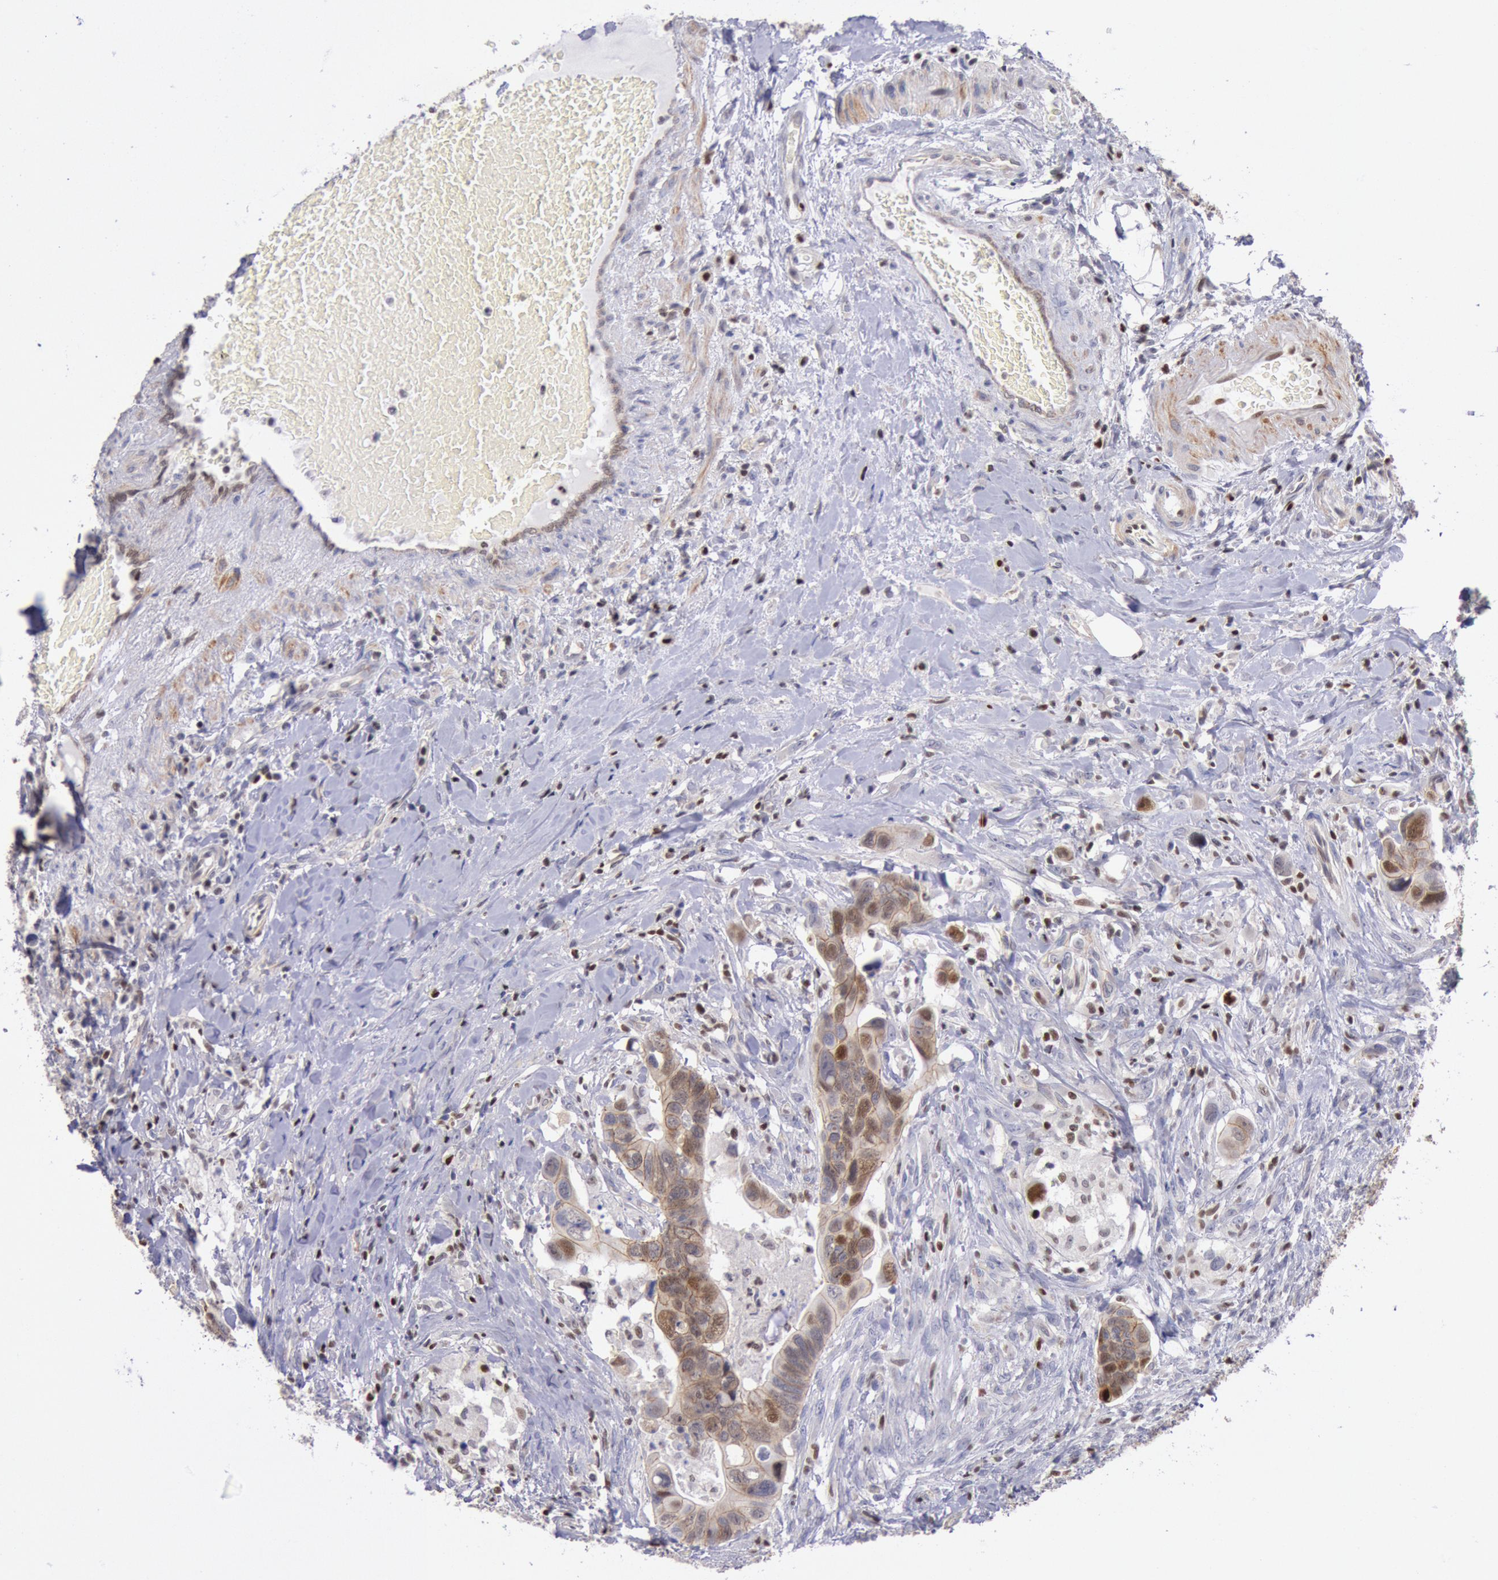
{"staining": {"intensity": "moderate", "quantity": "25%-75%", "location": "cytoplasmic/membranous,nuclear"}, "tissue": "colorectal cancer", "cell_type": "Tumor cells", "image_type": "cancer", "snomed": [{"axis": "morphology", "description": "Adenocarcinoma, NOS"}, {"axis": "topography", "description": "Rectum"}], "caption": "Tumor cells reveal medium levels of moderate cytoplasmic/membranous and nuclear staining in about 25%-75% of cells in colorectal cancer (adenocarcinoma).", "gene": "RPS6KA5", "patient": {"sex": "male", "age": 53}}